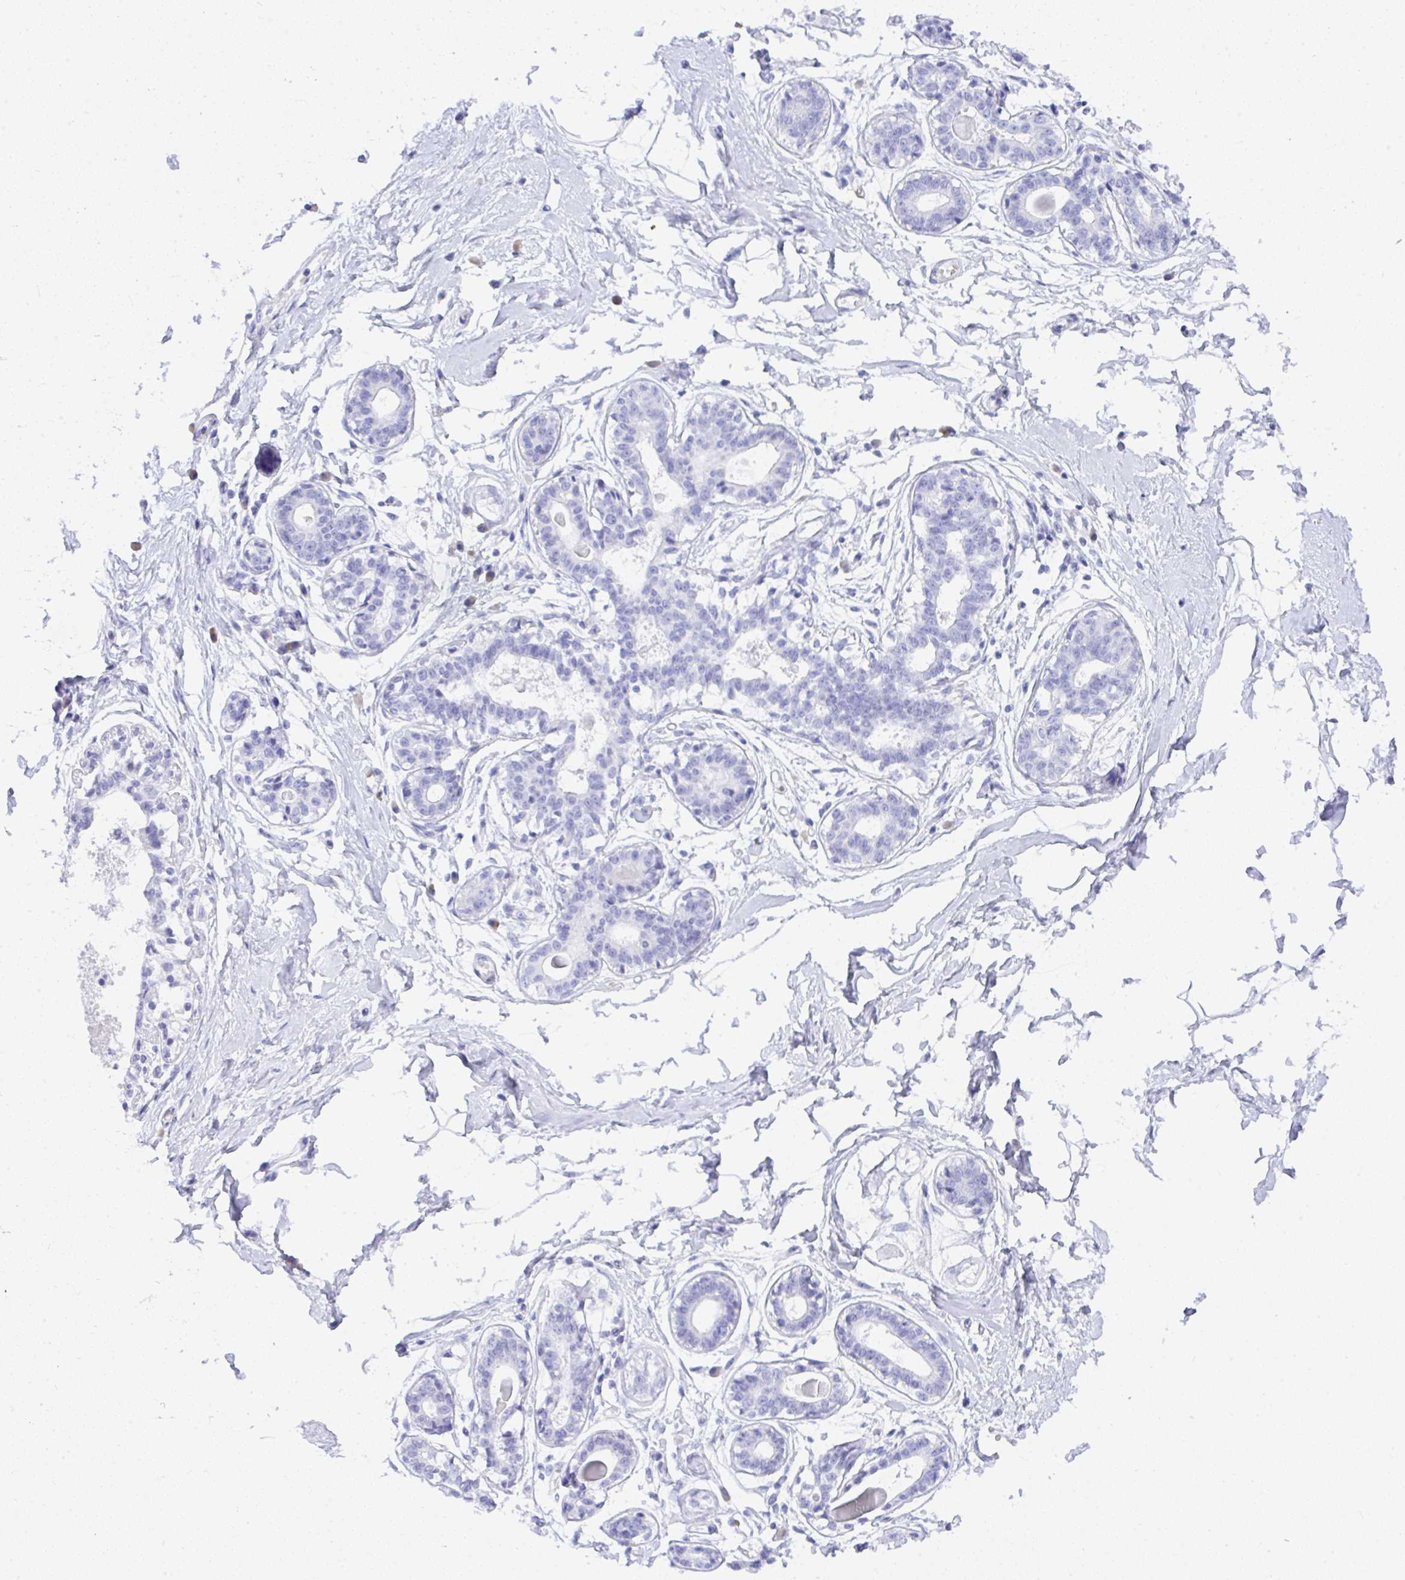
{"staining": {"intensity": "negative", "quantity": "none", "location": "none"}, "tissue": "breast", "cell_type": "Adipocytes", "image_type": "normal", "snomed": [{"axis": "morphology", "description": "Normal tissue, NOS"}, {"axis": "topography", "description": "Breast"}], "caption": "Protein analysis of normal breast shows no significant expression in adipocytes.", "gene": "SEL1L2", "patient": {"sex": "female", "age": 45}}